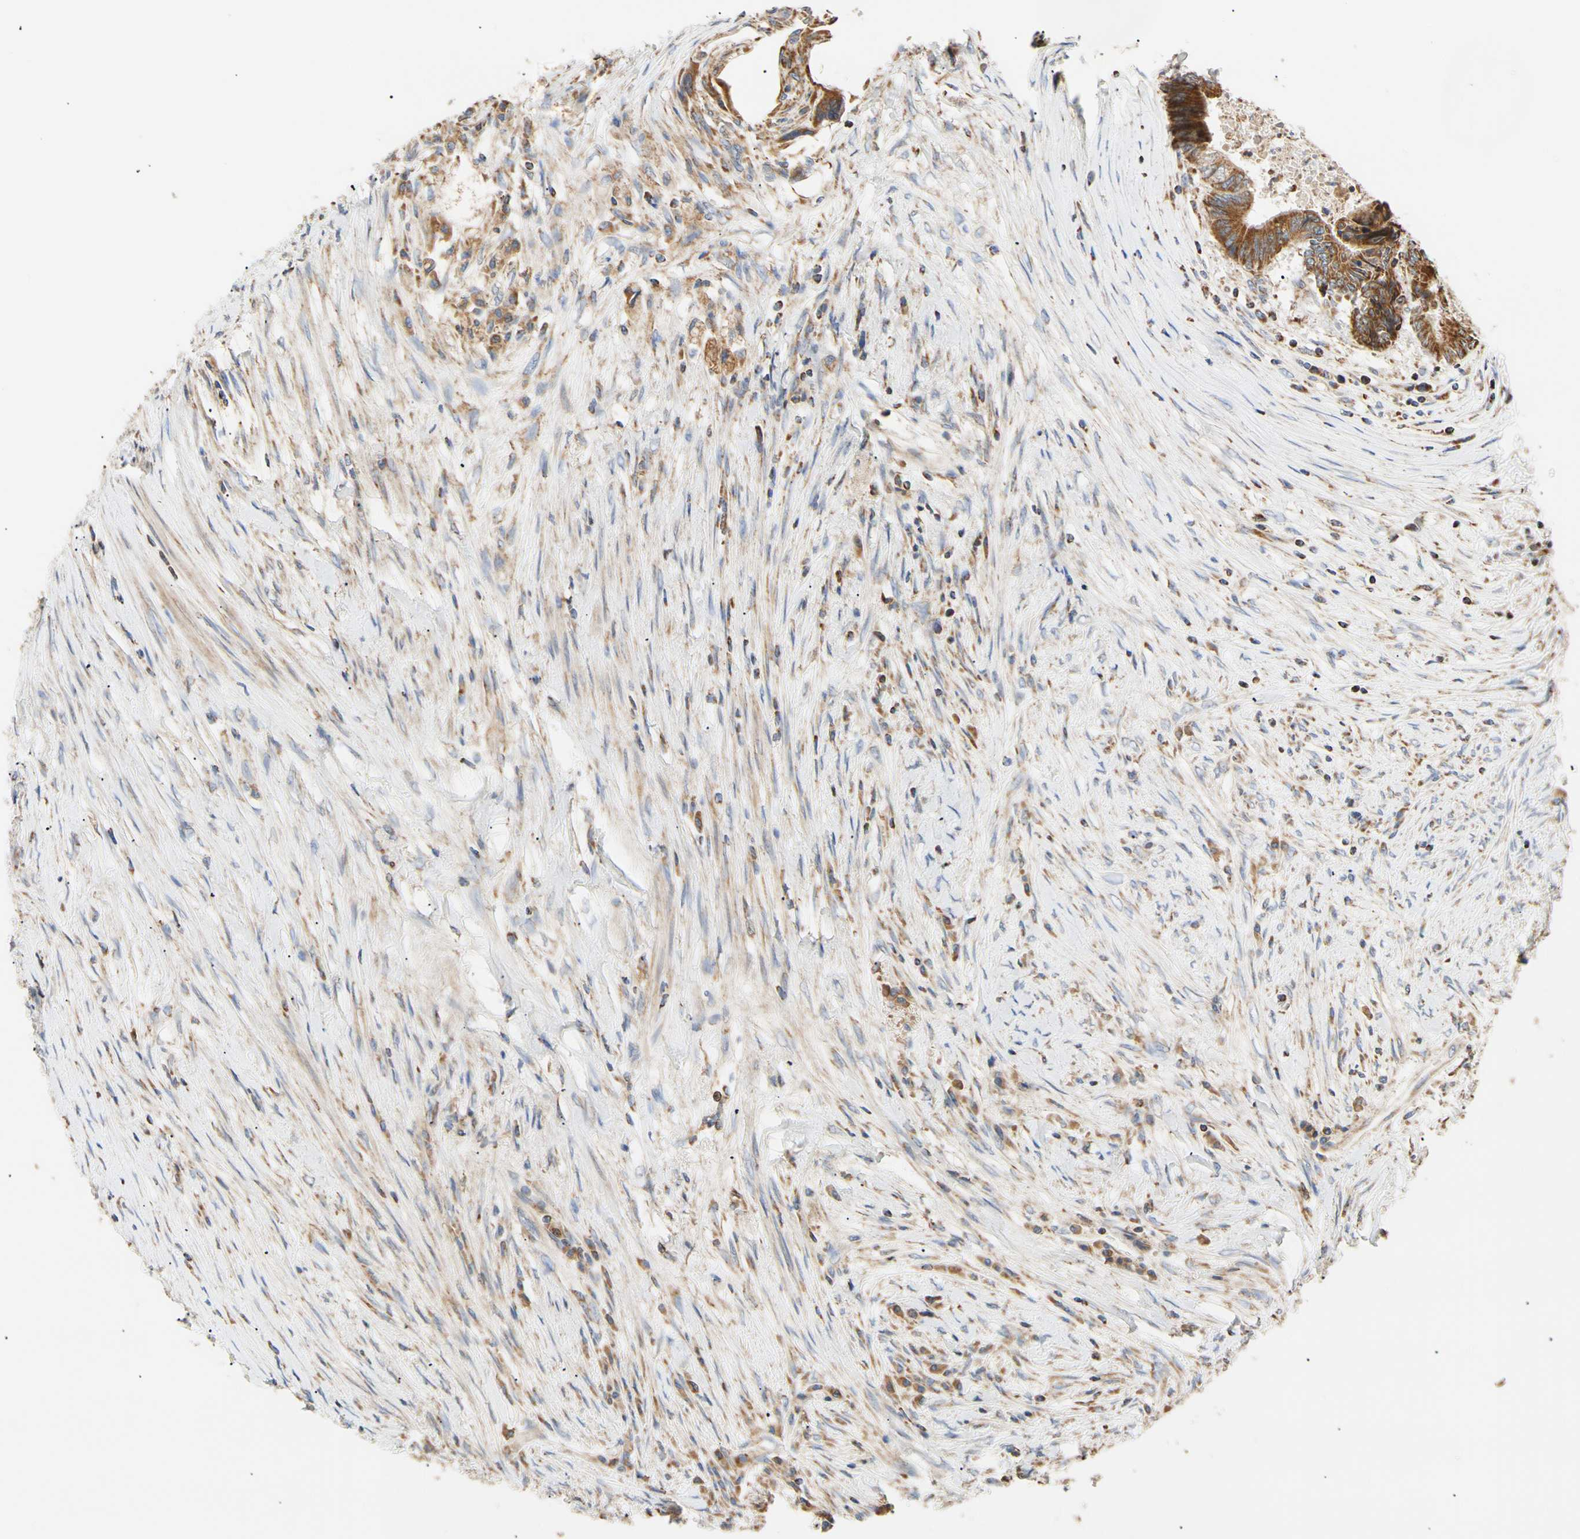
{"staining": {"intensity": "strong", "quantity": ">75%", "location": "cytoplasmic/membranous"}, "tissue": "colorectal cancer", "cell_type": "Tumor cells", "image_type": "cancer", "snomed": [{"axis": "morphology", "description": "Adenocarcinoma, NOS"}, {"axis": "topography", "description": "Rectum"}], "caption": "A photomicrograph of adenocarcinoma (colorectal) stained for a protein displays strong cytoplasmic/membranous brown staining in tumor cells. (DAB (3,3'-diaminobenzidine) IHC with brightfield microscopy, high magnification).", "gene": "PLGRKT", "patient": {"sex": "male", "age": 63}}